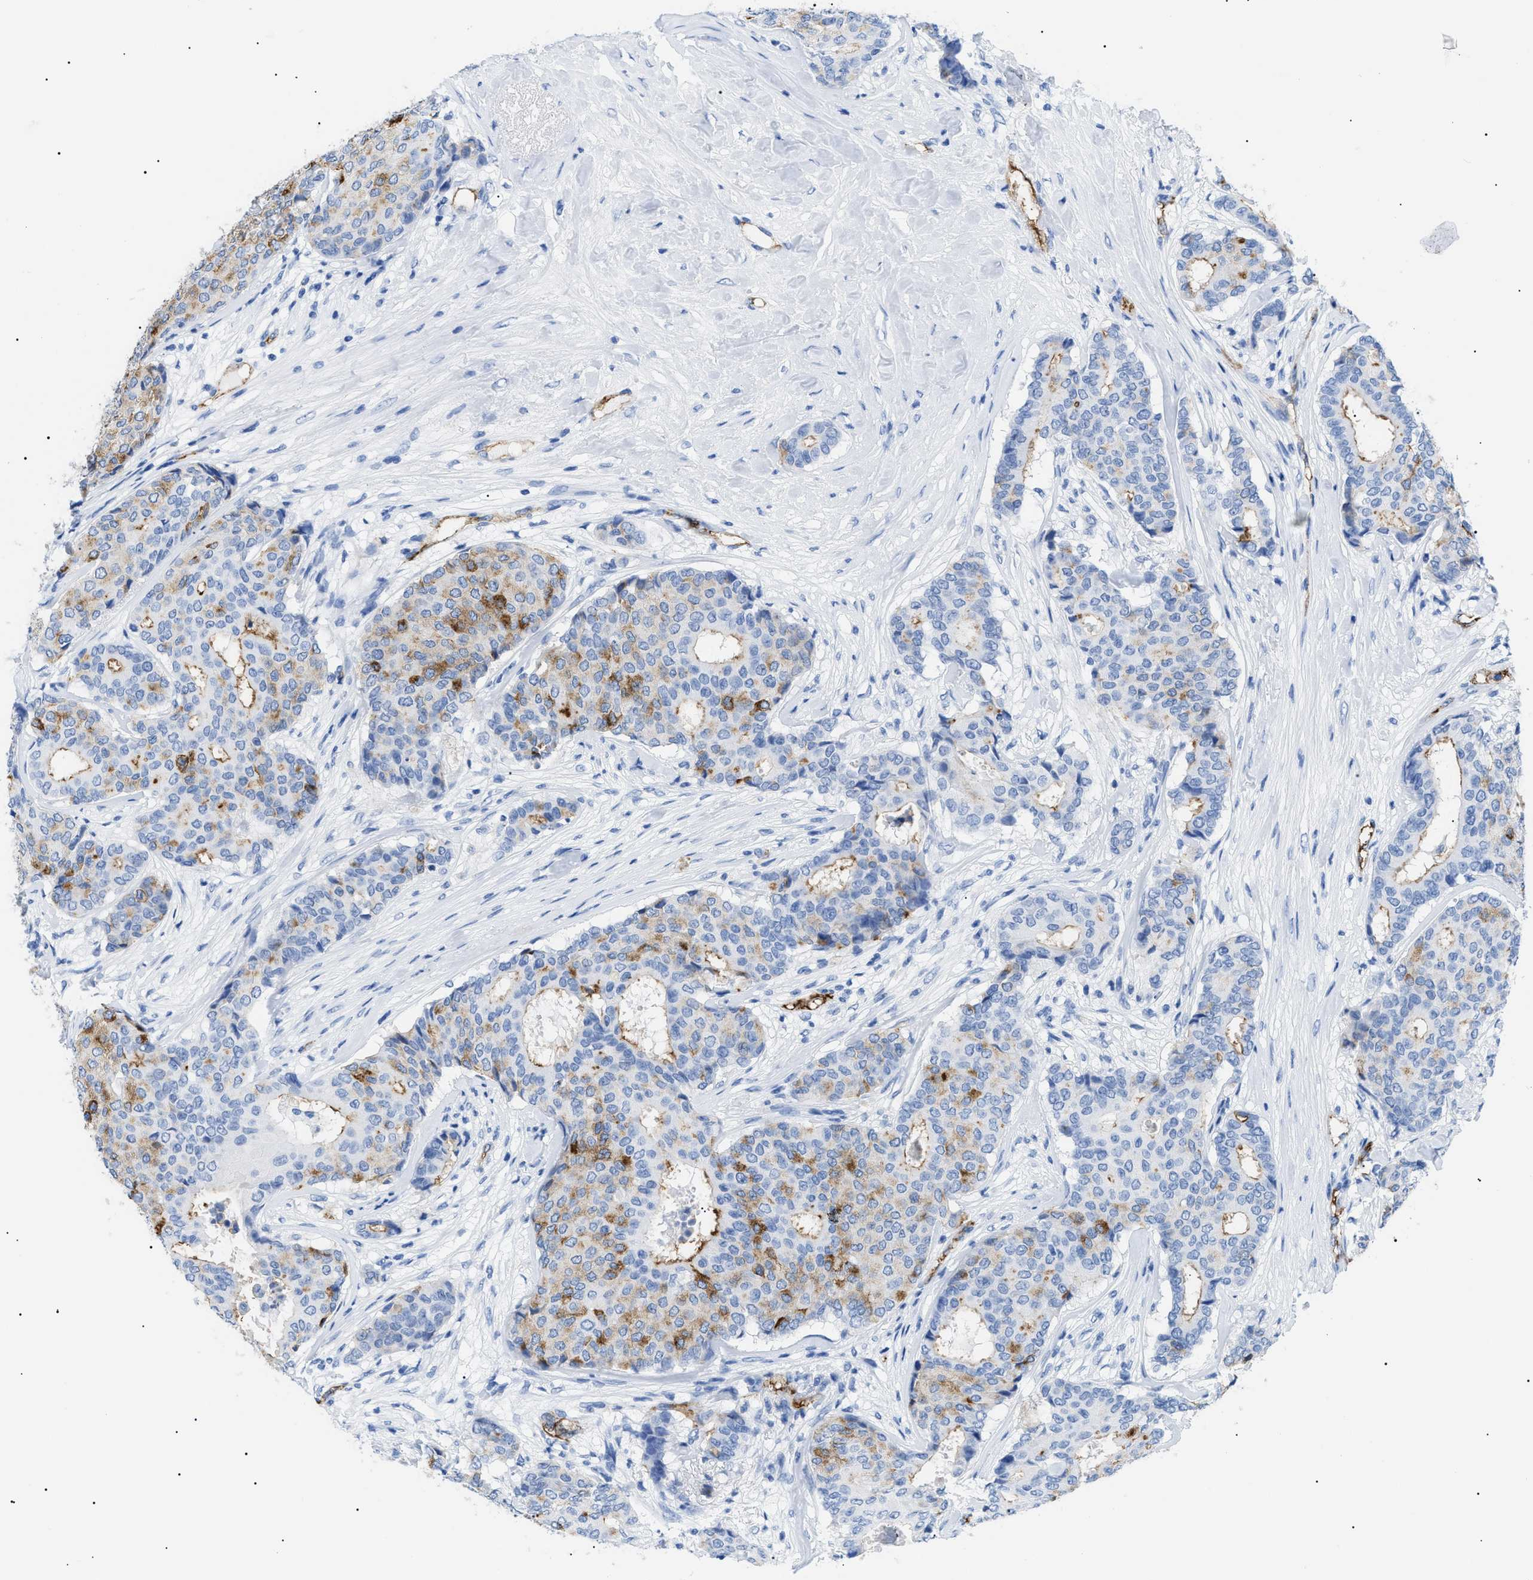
{"staining": {"intensity": "moderate", "quantity": "25%-75%", "location": "cytoplasmic/membranous"}, "tissue": "breast cancer", "cell_type": "Tumor cells", "image_type": "cancer", "snomed": [{"axis": "morphology", "description": "Duct carcinoma"}, {"axis": "topography", "description": "Breast"}], "caption": "A photomicrograph of infiltrating ductal carcinoma (breast) stained for a protein displays moderate cytoplasmic/membranous brown staining in tumor cells.", "gene": "PODXL", "patient": {"sex": "female", "age": 75}}